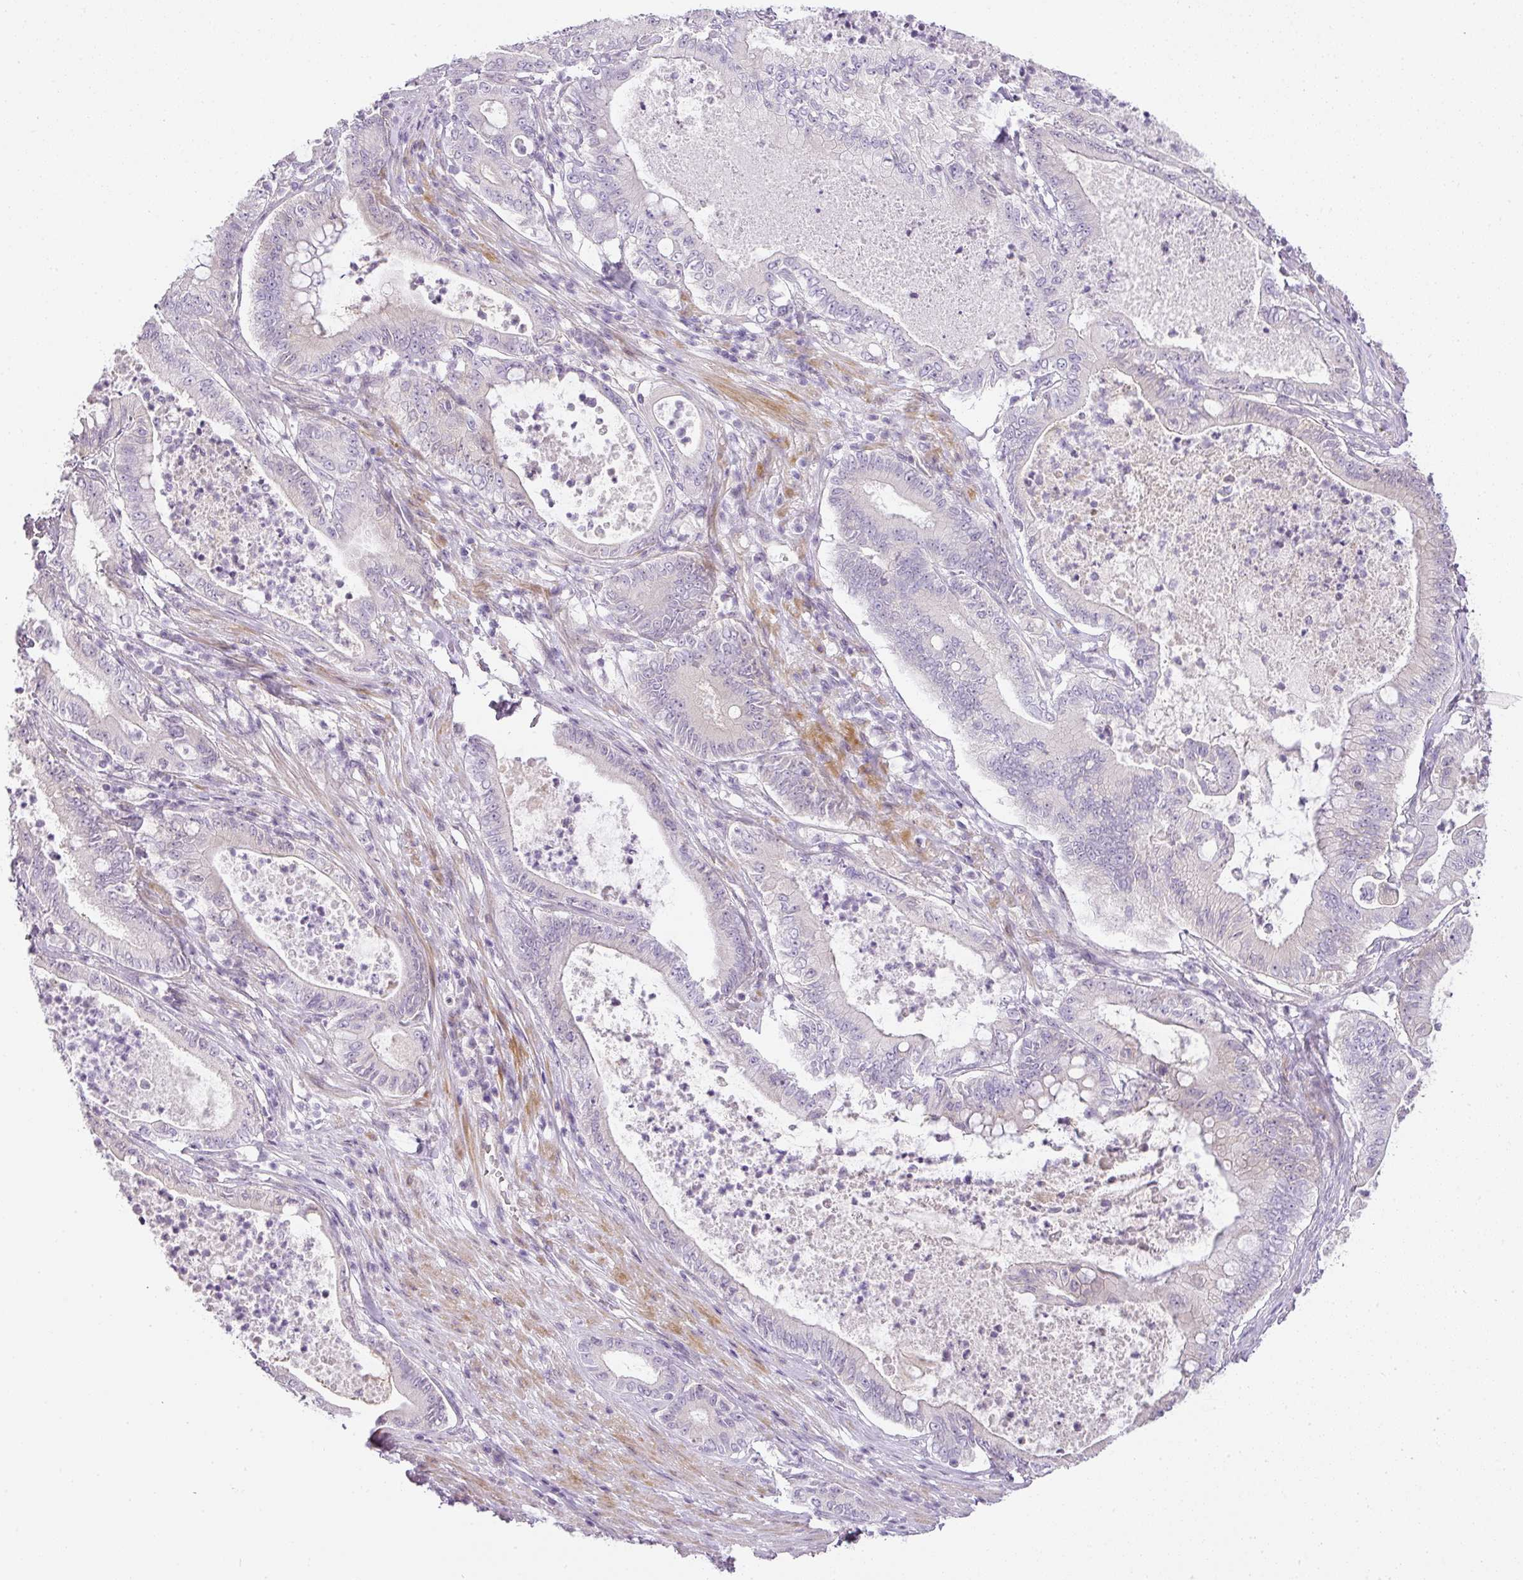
{"staining": {"intensity": "negative", "quantity": "none", "location": "none"}, "tissue": "pancreatic cancer", "cell_type": "Tumor cells", "image_type": "cancer", "snomed": [{"axis": "morphology", "description": "Adenocarcinoma, NOS"}, {"axis": "topography", "description": "Pancreas"}], "caption": "DAB (3,3'-diaminobenzidine) immunohistochemical staining of pancreatic cancer (adenocarcinoma) demonstrates no significant positivity in tumor cells.", "gene": "RAX2", "patient": {"sex": "male", "age": 71}}